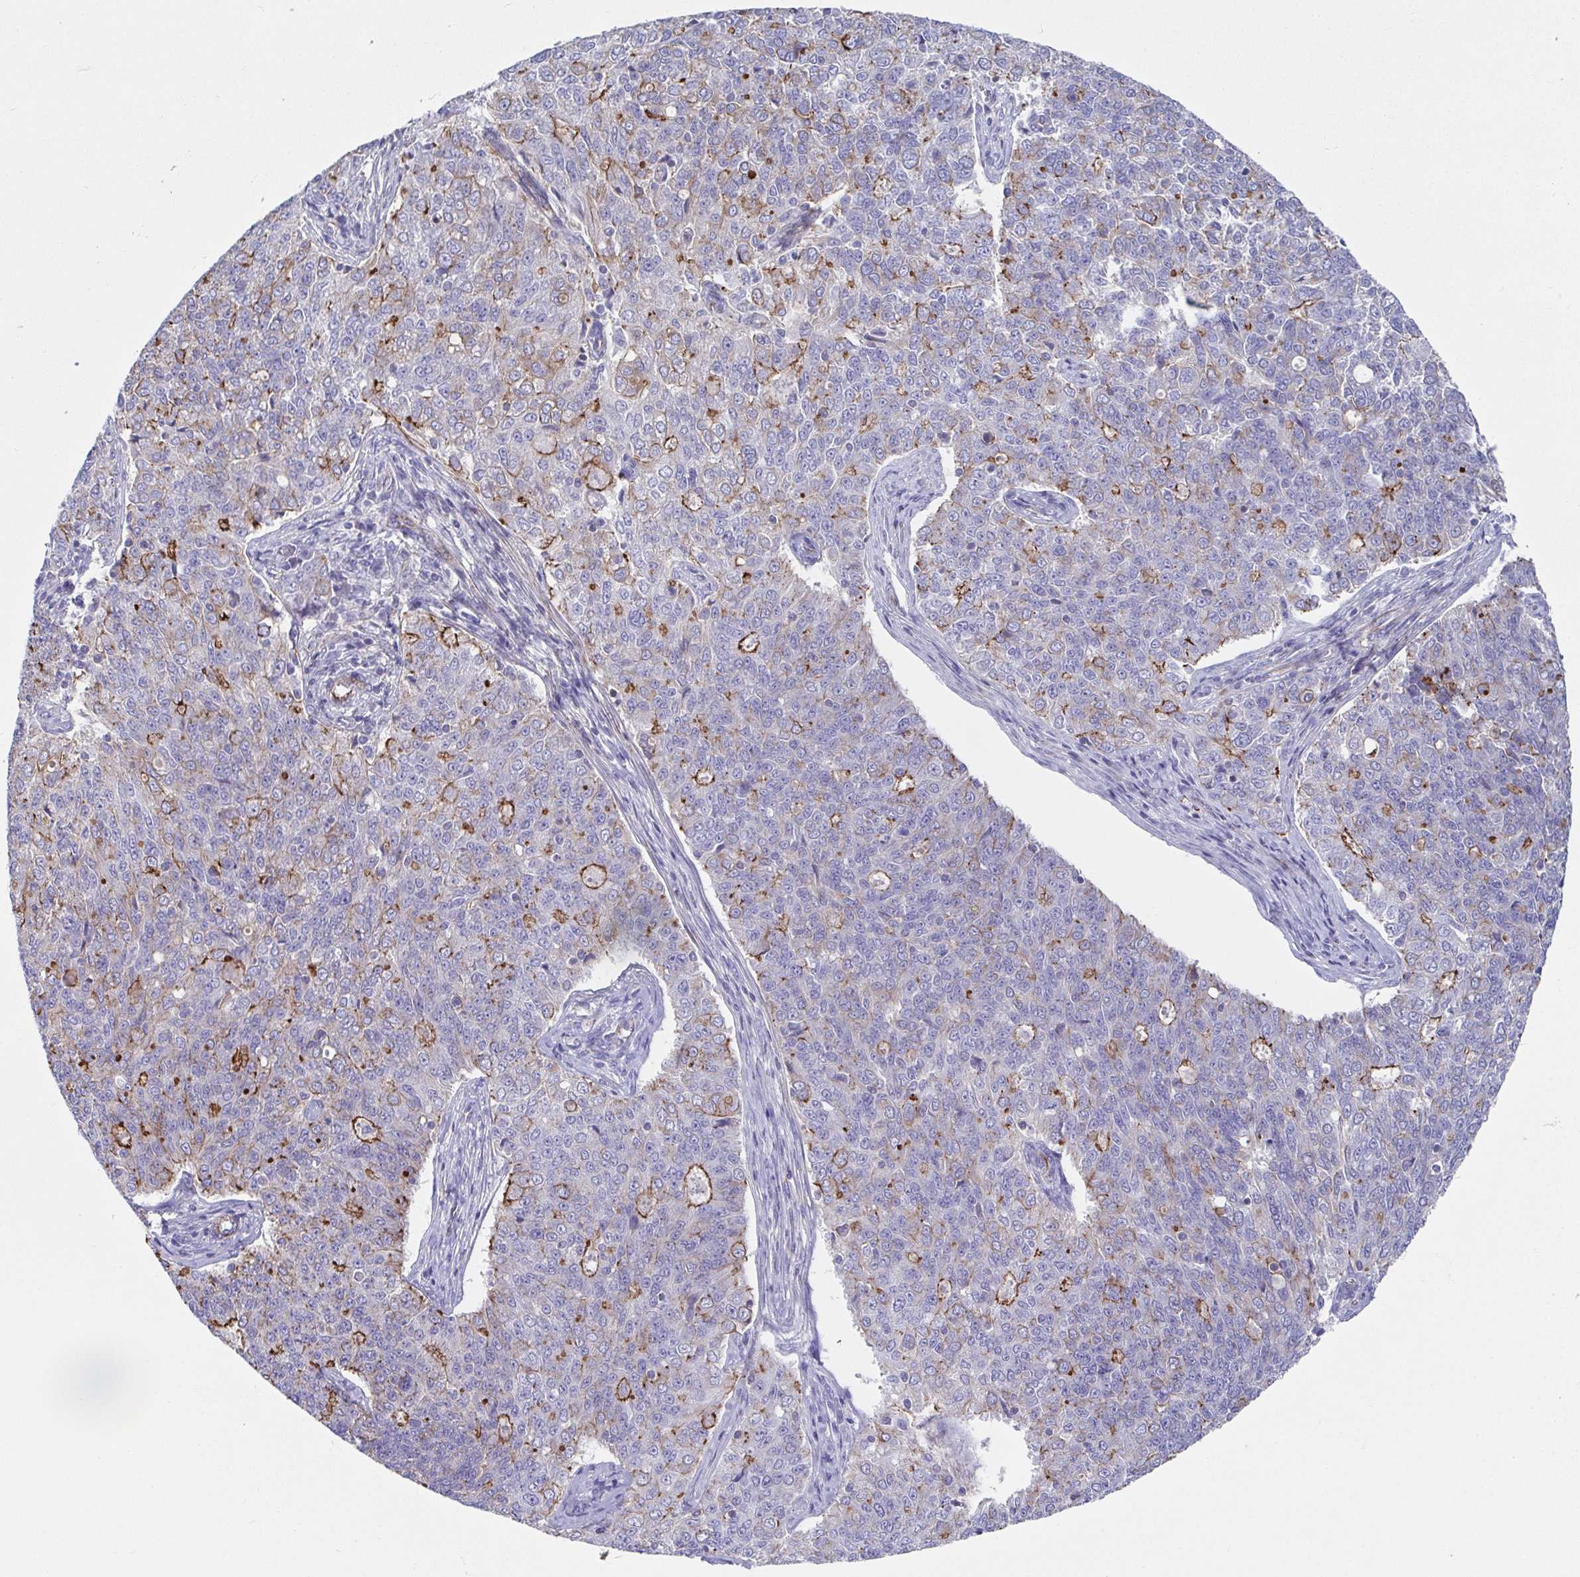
{"staining": {"intensity": "moderate", "quantity": "<25%", "location": "cytoplasmic/membranous"}, "tissue": "endometrial cancer", "cell_type": "Tumor cells", "image_type": "cancer", "snomed": [{"axis": "morphology", "description": "Adenocarcinoma, NOS"}, {"axis": "topography", "description": "Endometrium"}], "caption": "A high-resolution micrograph shows immunohistochemistry (IHC) staining of endometrial cancer, which displays moderate cytoplasmic/membranous expression in approximately <25% of tumor cells. (brown staining indicates protein expression, while blue staining denotes nuclei).", "gene": "TRAM2", "patient": {"sex": "female", "age": 43}}